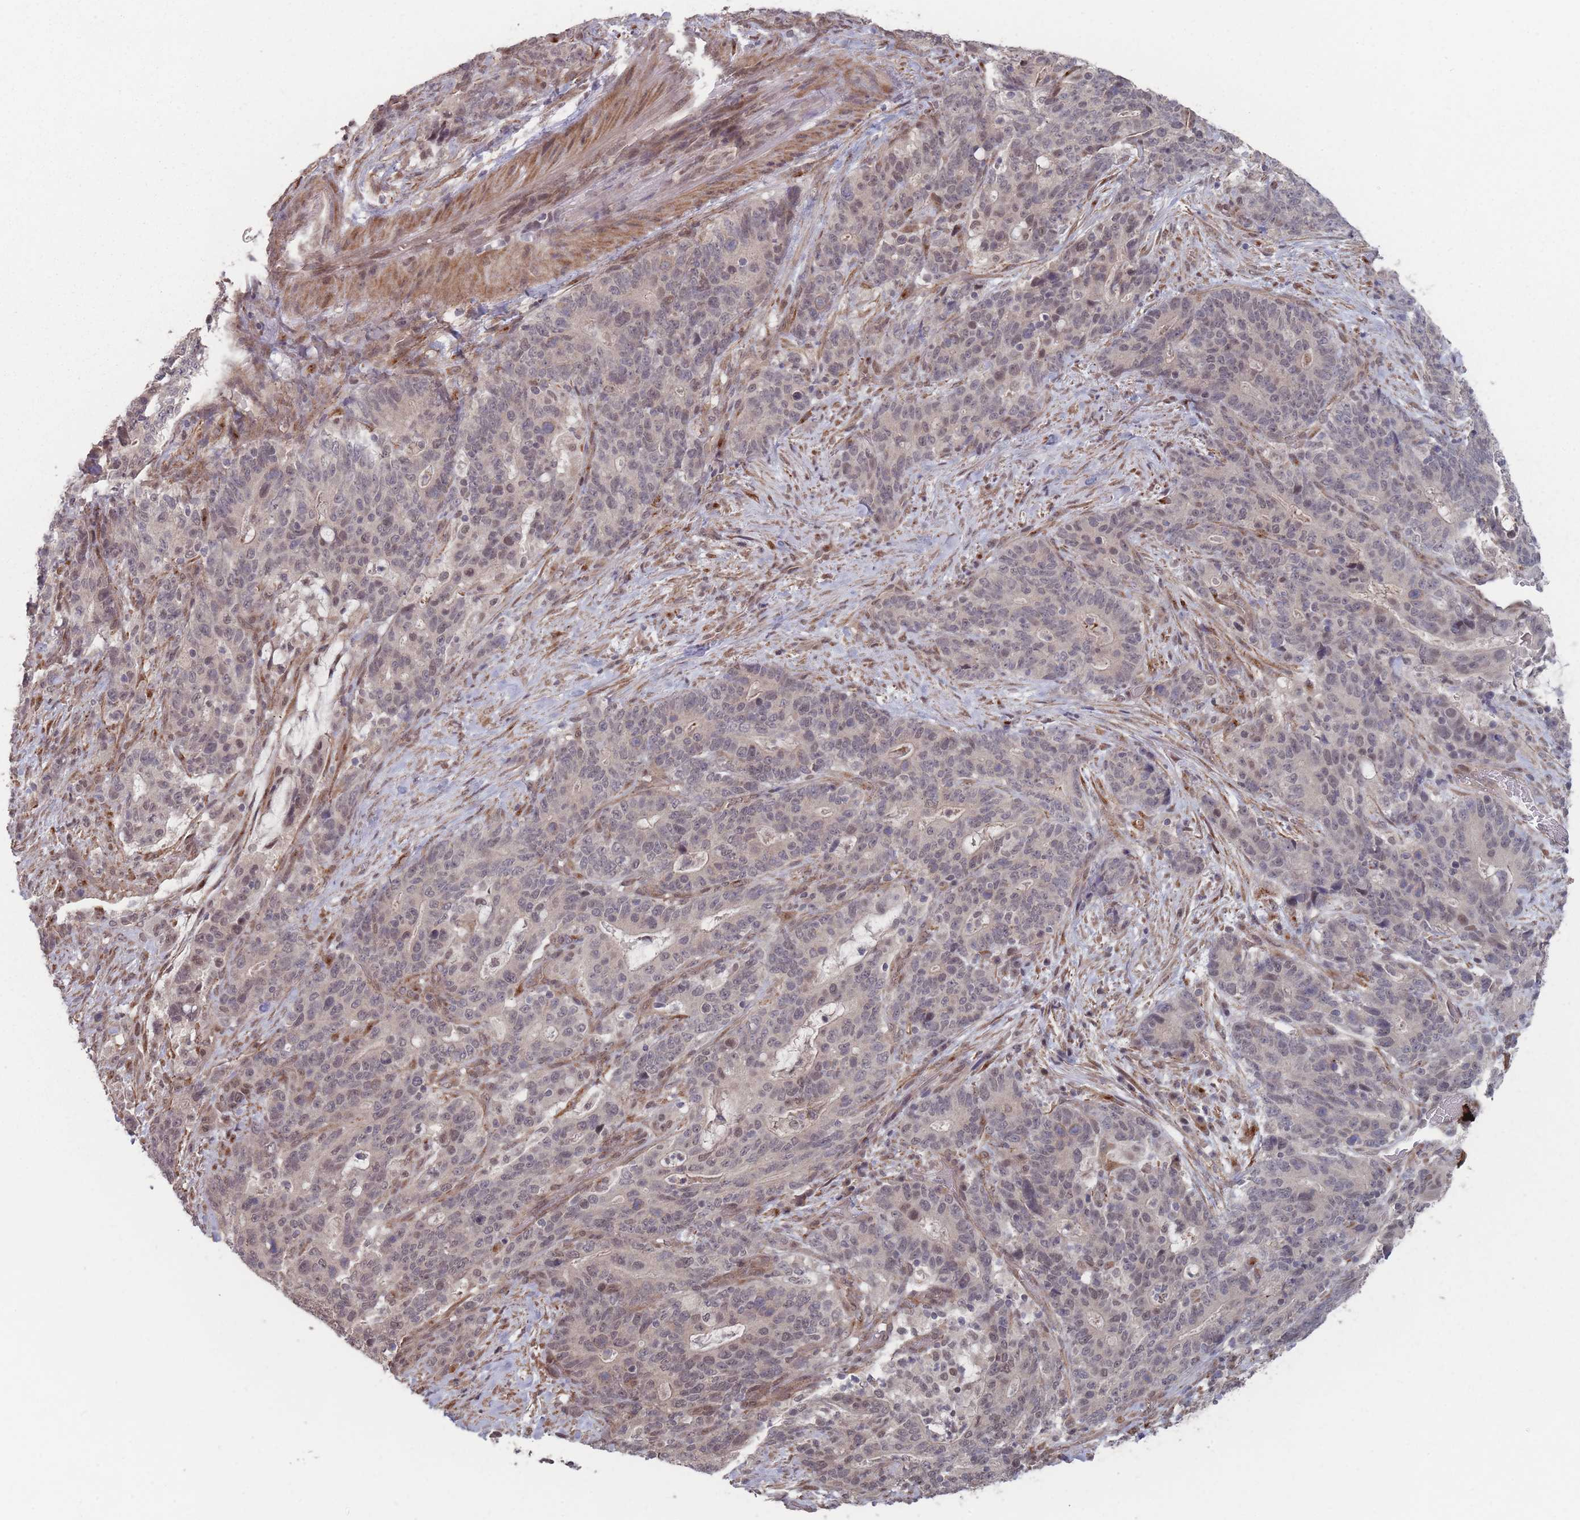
{"staining": {"intensity": "weak", "quantity": "25%-75%", "location": "nuclear"}, "tissue": "stomach cancer", "cell_type": "Tumor cells", "image_type": "cancer", "snomed": [{"axis": "morphology", "description": "Normal tissue, NOS"}, {"axis": "morphology", "description": "Adenocarcinoma, NOS"}, {"axis": "topography", "description": "Stomach"}], "caption": "A histopathology image showing weak nuclear staining in about 25%-75% of tumor cells in stomach adenocarcinoma, as visualized by brown immunohistochemical staining.", "gene": "CNTRL", "patient": {"sex": "female", "age": 64}}